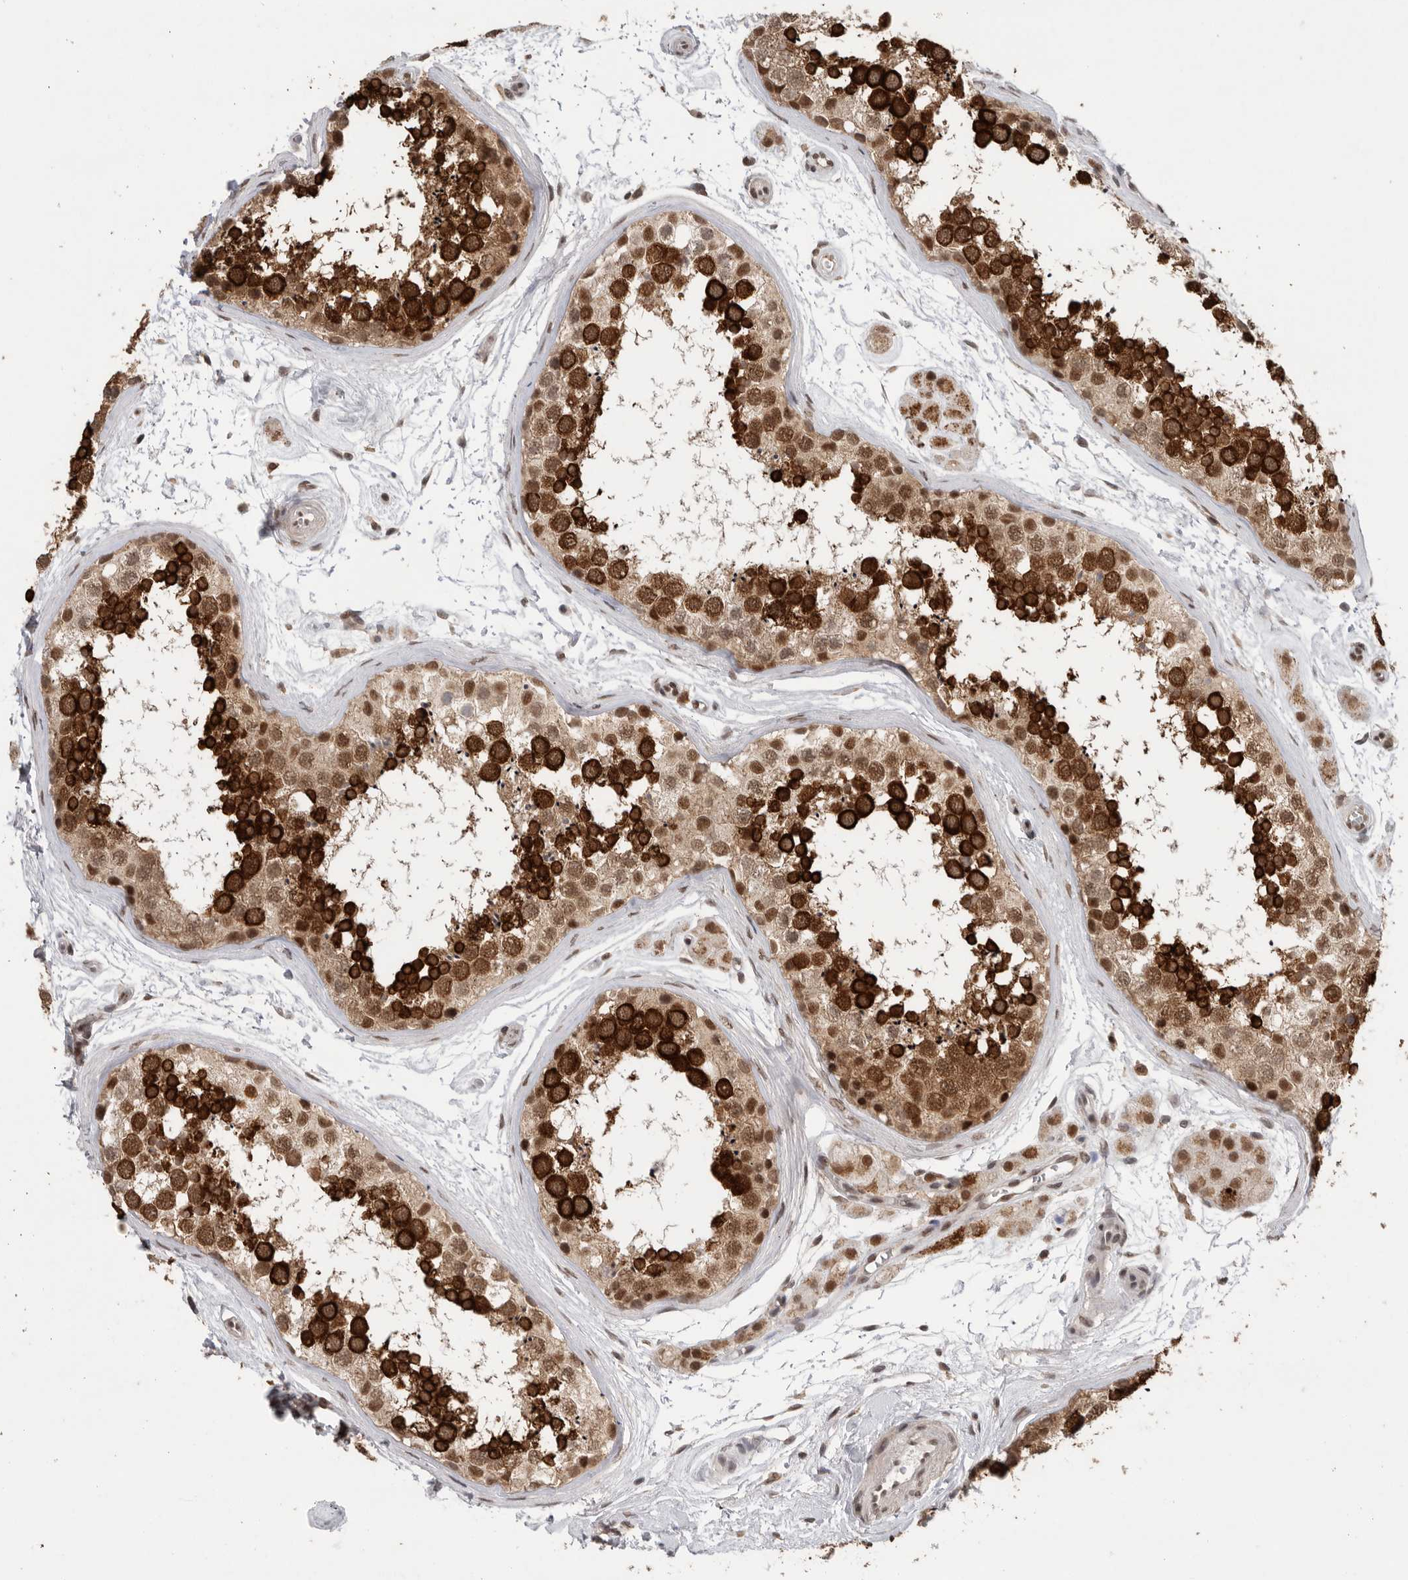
{"staining": {"intensity": "strong", "quantity": ">75%", "location": "cytoplasmic/membranous,nuclear"}, "tissue": "testis", "cell_type": "Cells in seminiferous ducts", "image_type": "normal", "snomed": [{"axis": "morphology", "description": "Normal tissue, NOS"}, {"axis": "topography", "description": "Testis"}], "caption": "High-magnification brightfield microscopy of unremarkable testis stained with DAB (3,3'-diaminobenzidine) (brown) and counterstained with hematoxylin (blue). cells in seminiferous ducts exhibit strong cytoplasmic/membranous,nuclear staining is appreciated in approximately>75% of cells. Nuclei are stained in blue.", "gene": "PPP1R10", "patient": {"sex": "male", "age": 56}}